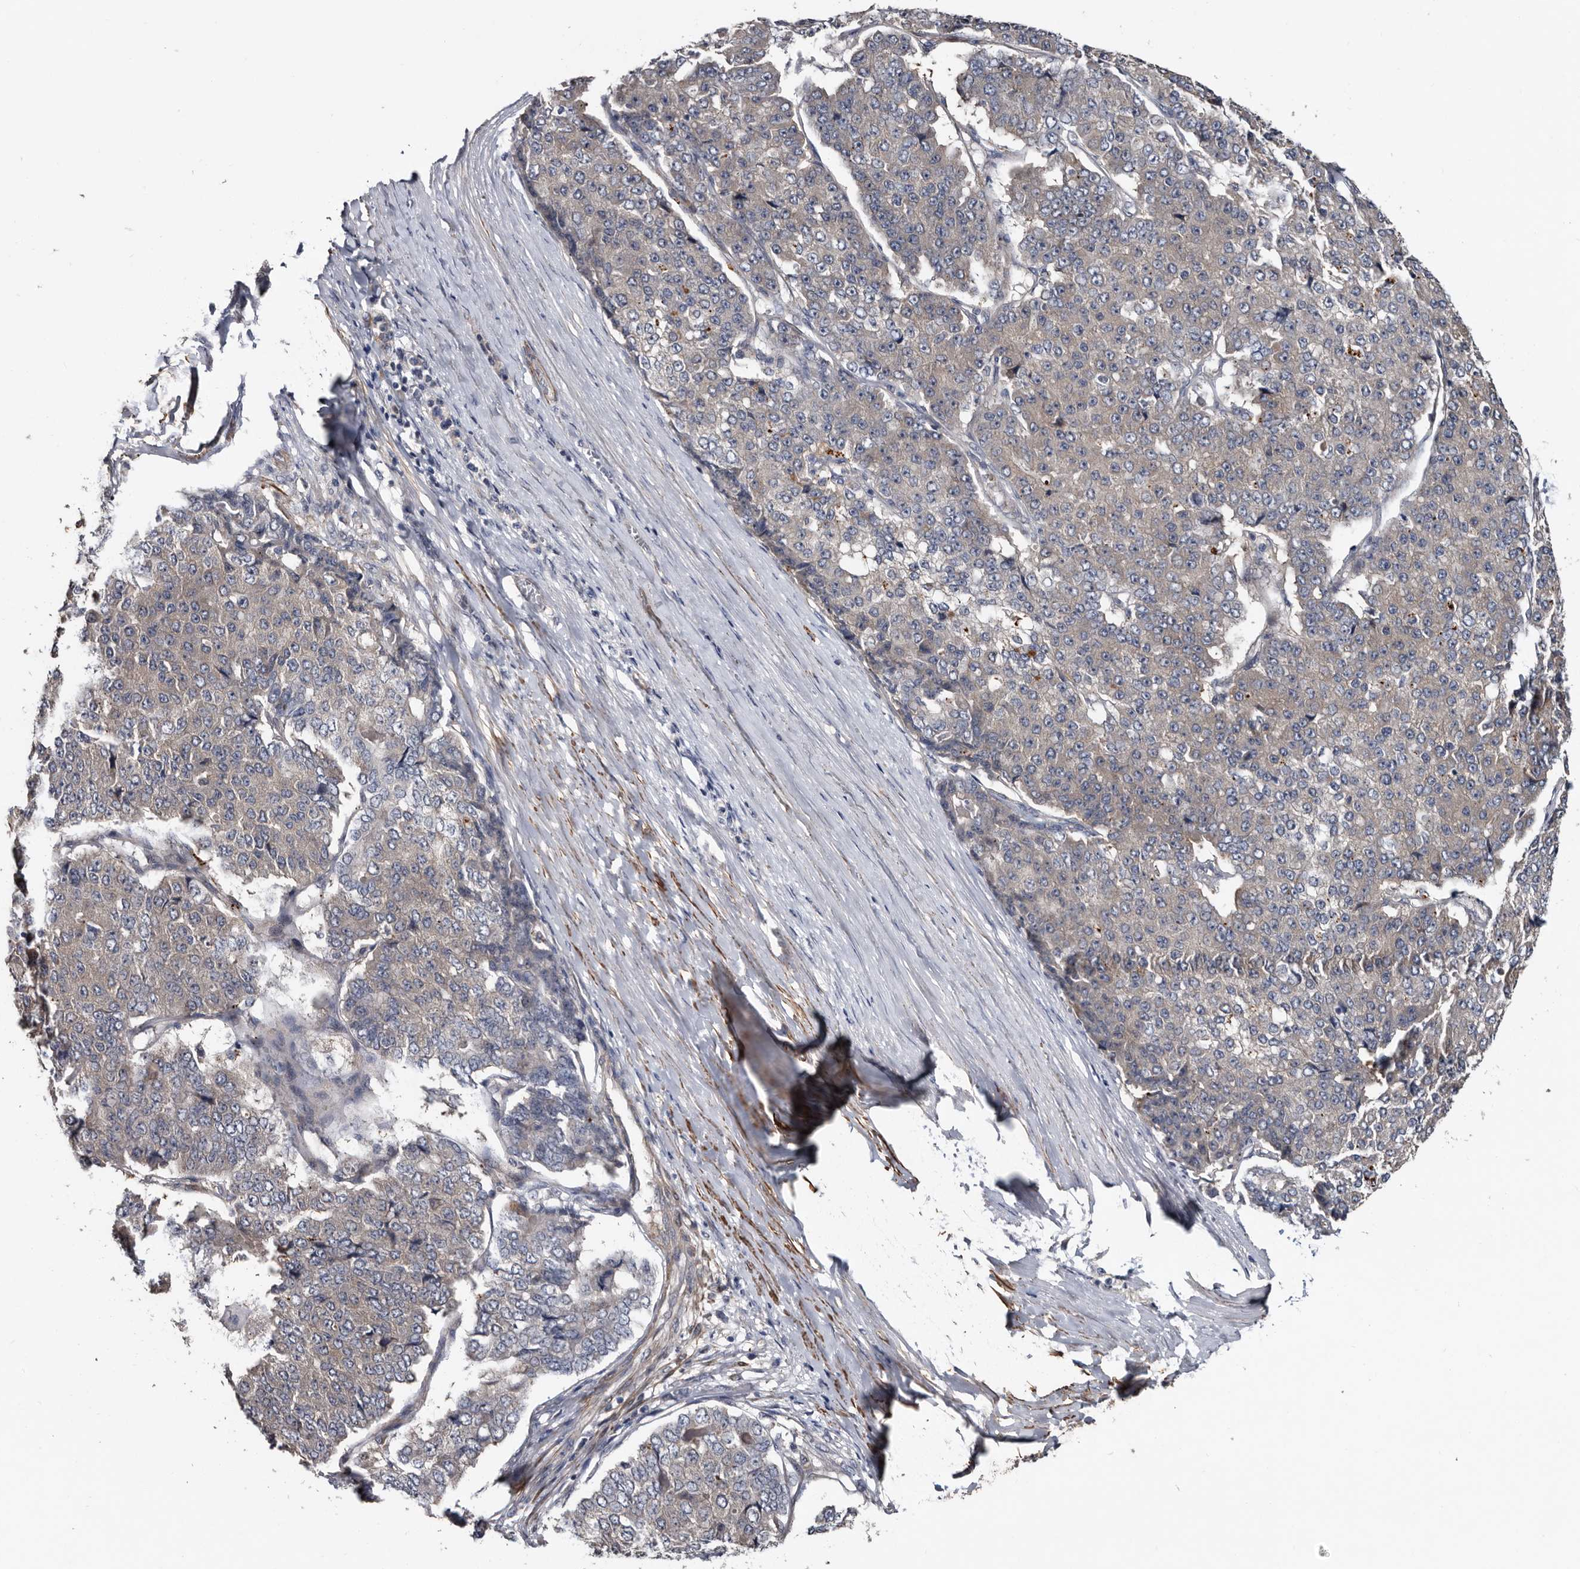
{"staining": {"intensity": "negative", "quantity": "none", "location": "none"}, "tissue": "pancreatic cancer", "cell_type": "Tumor cells", "image_type": "cancer", "snomed": [{"axis": "morphology", "description": "Adenocarcinoma, NOS"}, {"axis": "topography", "description": "Pancreas"}], "caption": "IHC histopathology image of adenocarcinoma (pancreatic) stained for a protein (brown), which reveals no expression in tumor cells.", "gene": "IARS1", "patient": {"sex": "male", "age": 50}}